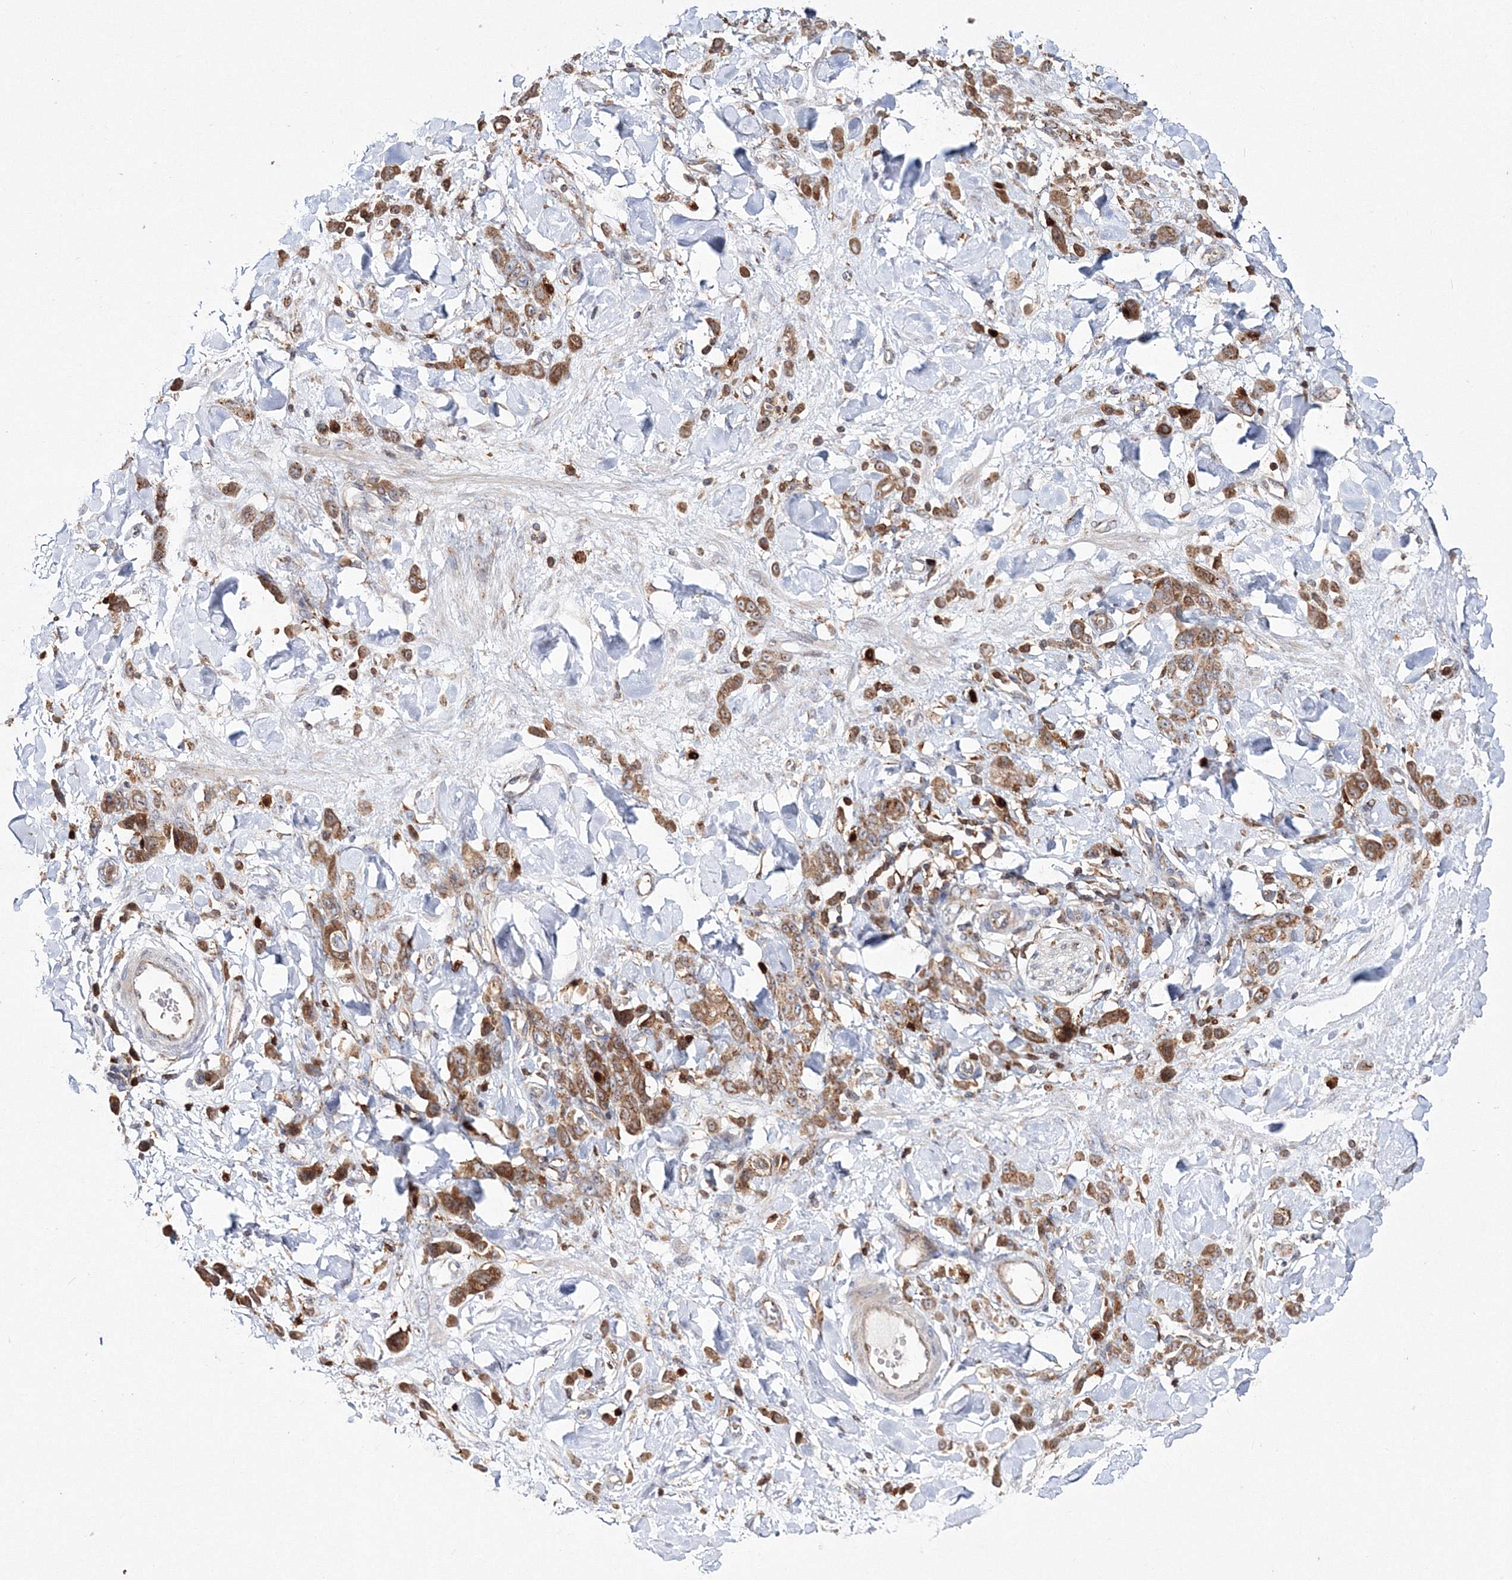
{"staining": {"intensity": "moderate", "quantity": ">75%", "location": "cytoplasmic/membranous"}, "tissue": "stomach cancer", "cell_type": "Tumor cells", "image_type": "cancer", "snomed": [{"axis": "morphology", "description": "Normal tissue, NOS"}, {"axis": "morphology", "description": "Adenocarcinoma, NOS"}, {"axis": "topography", "description": "Stomach"}], "caption": "Immunohistochemistry (IHC) of adenocarcinoma (stomach) shows medium levels of moderate cytoplasmic/membranous staining in about >75% of tumor cells. Nuclei are stained in blue.", "gene": "ARCN1", "patient": {"sex": "male", "age": 82}}